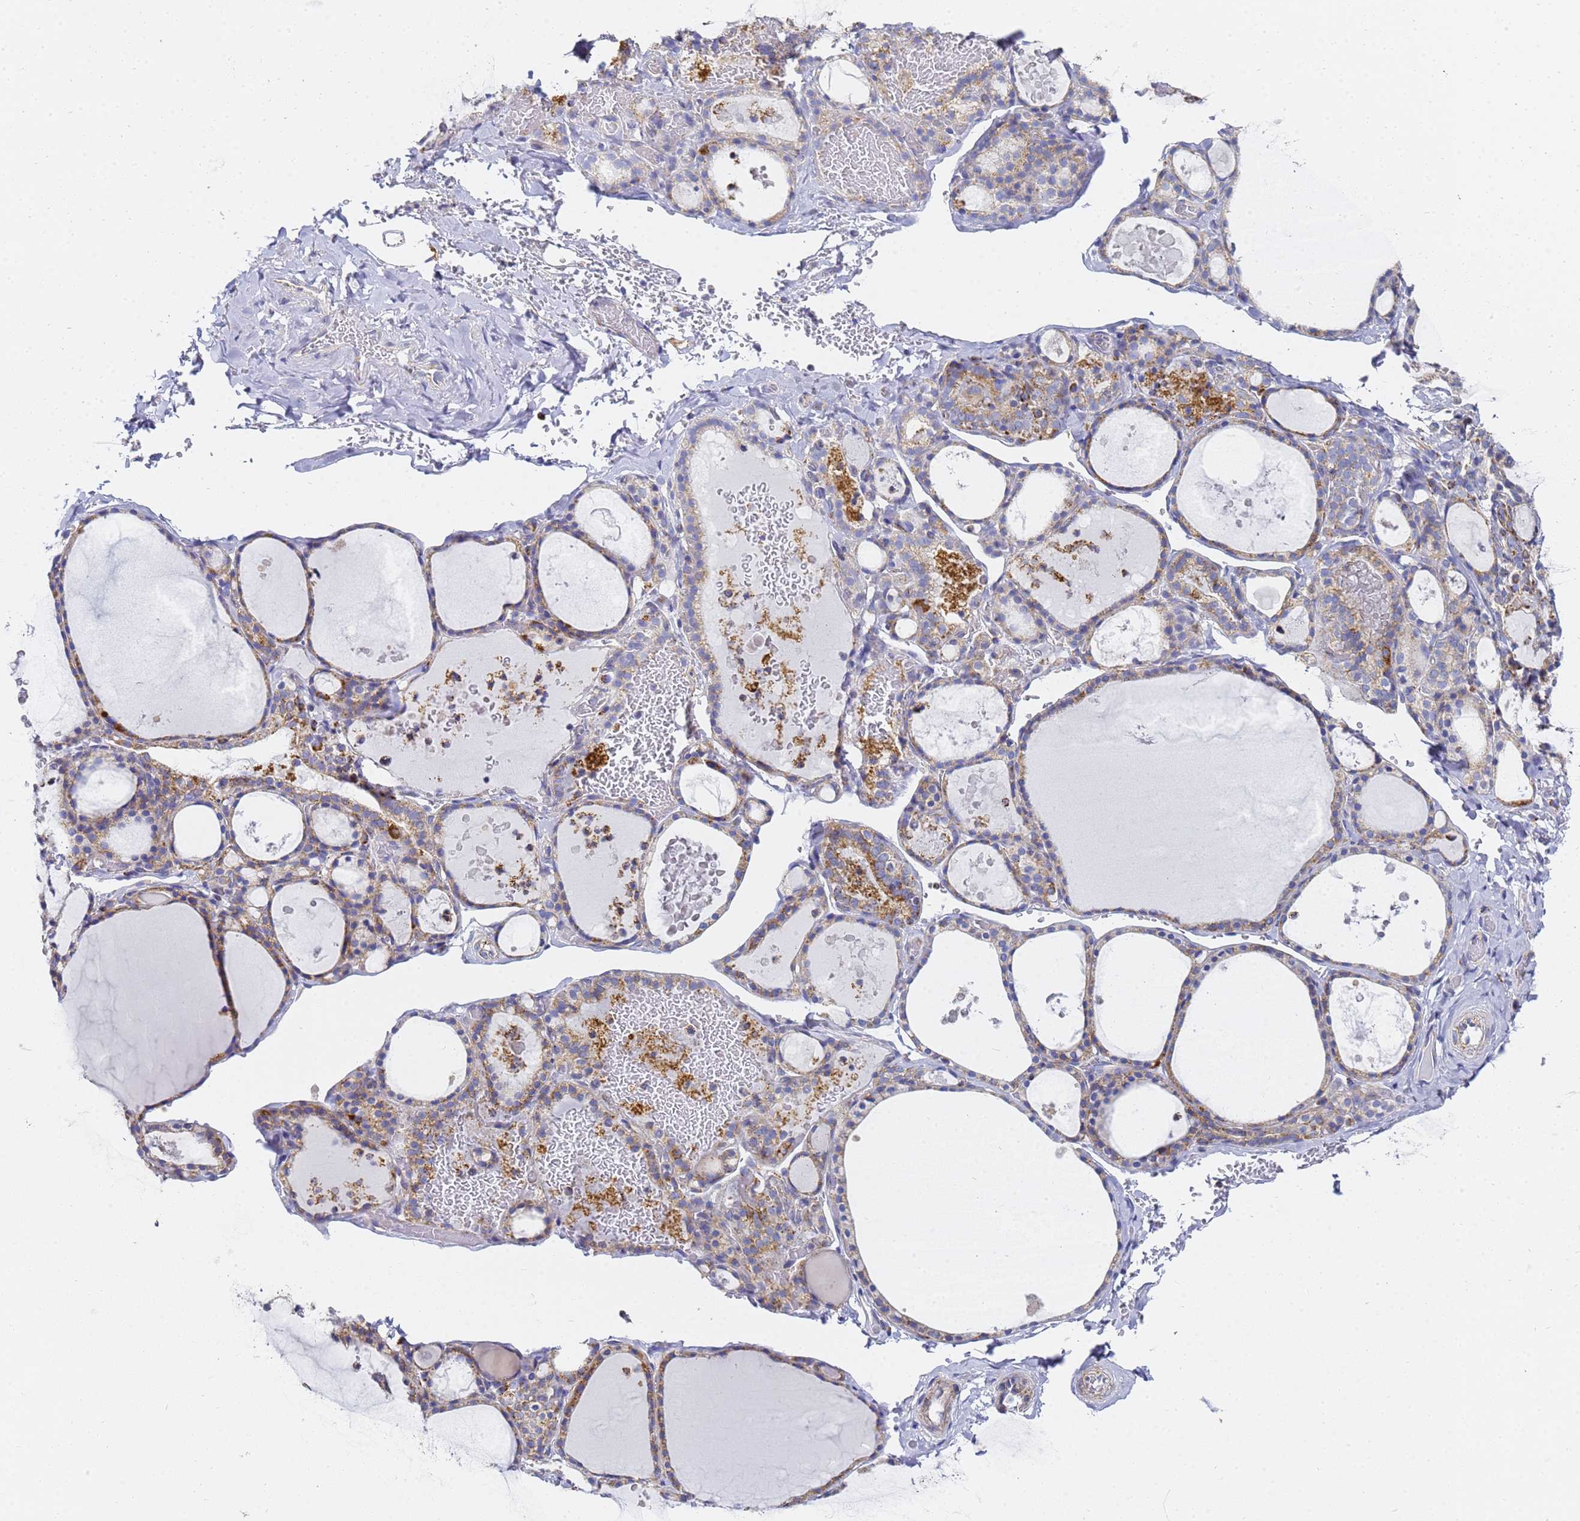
{"staining": {"intensity": "moderate", "quantity": ">75%", "location": "cytoplasmic/membranous"}, "tissue": "thyroid gland", "cell_type": "Glandular cells", "image_type": "normal", "snomed": [{"axis": "morphology", "description": "Normal tissue, NOS"}, {"axis": "topography", "description": "Thyroid gland"}], "caption": "DAB immunohistochemical staining of benign human thyroid gland demonstrates moderate cytoplasmic/membranous protein expression in approximately >75% of glandular cells.", "gene": "CNIH4", "patient": {"sex": "male", "age": 56}}